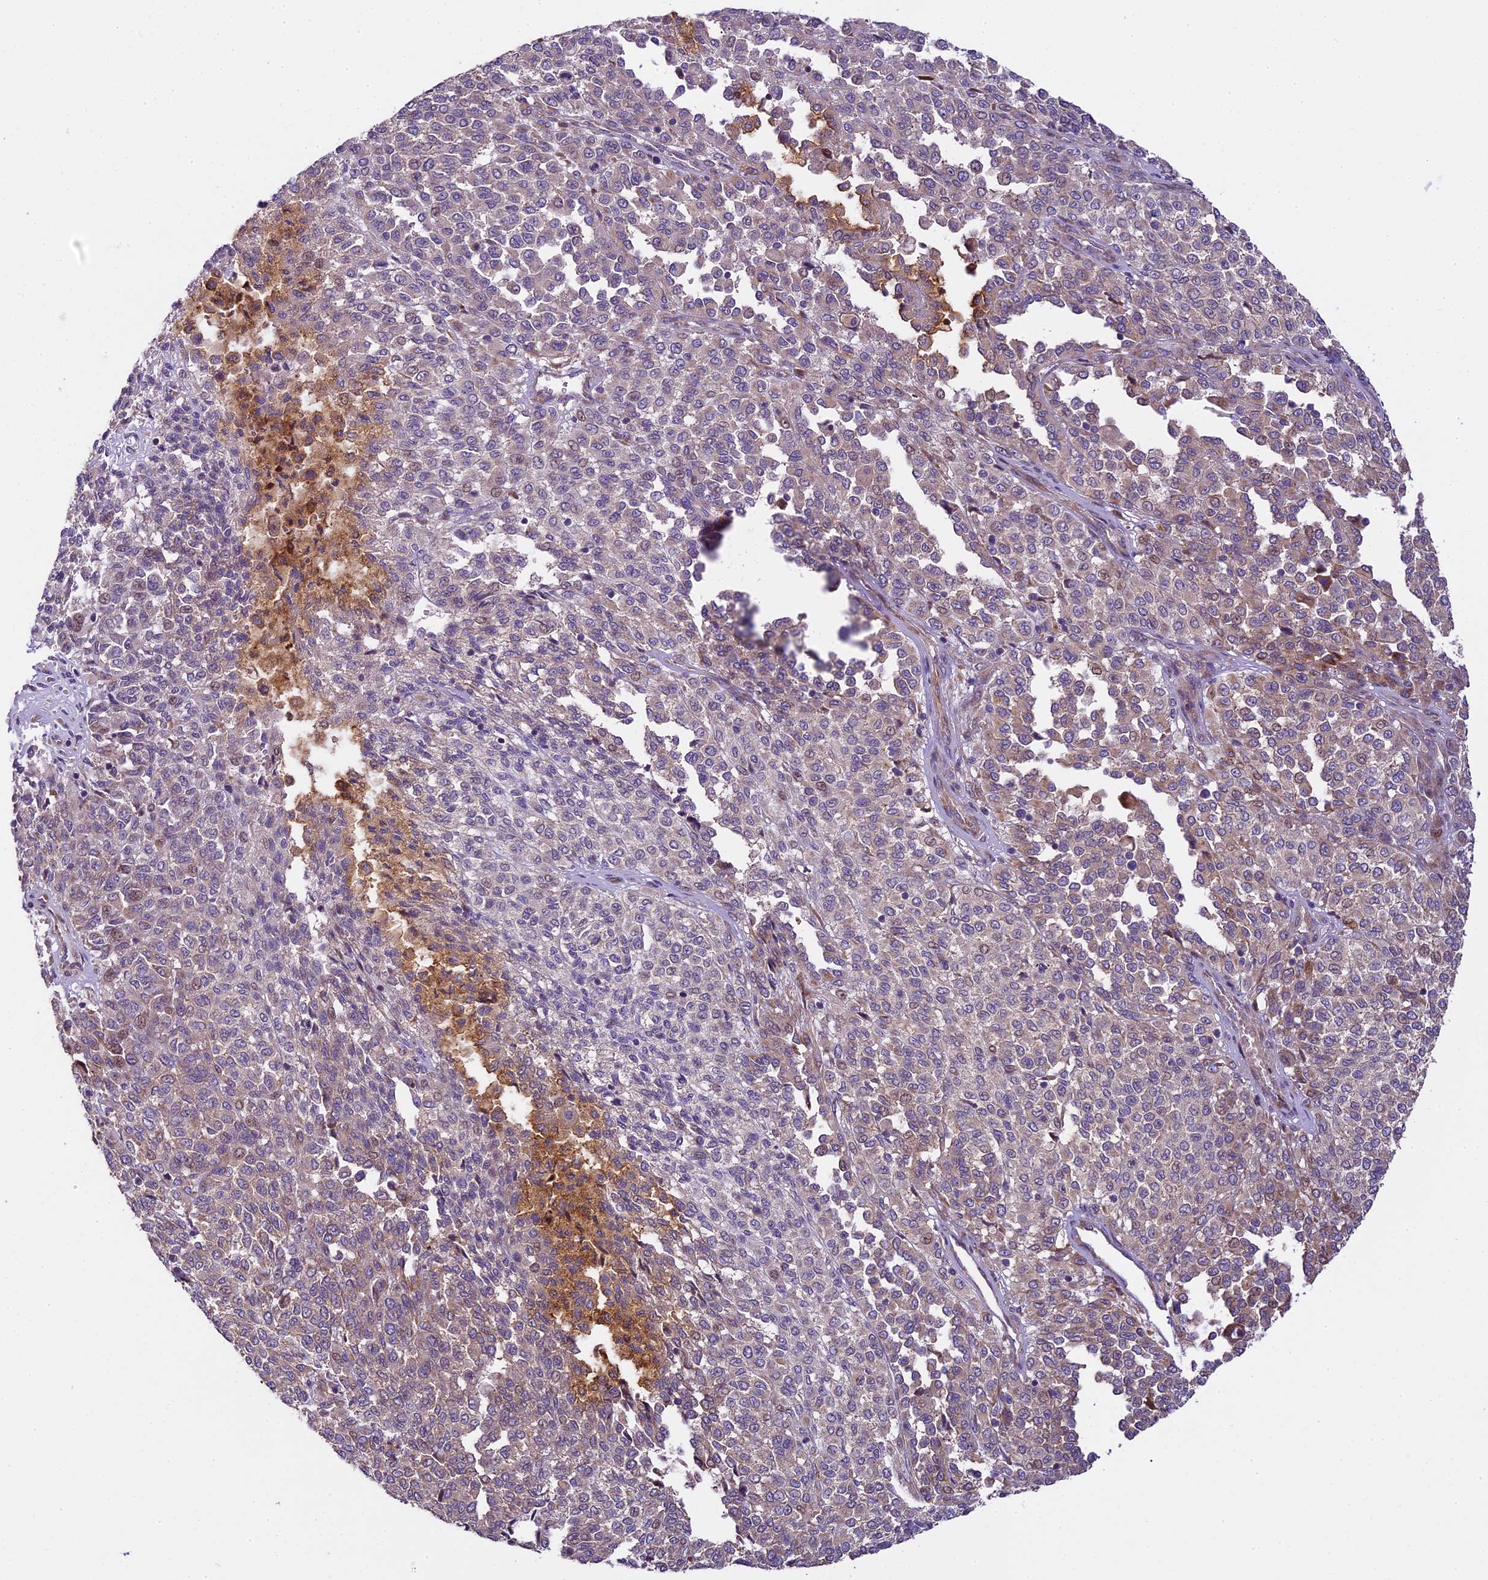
{"staining": {"intensity": "weak", "quantity": "25%-75%", "location": "cytoplasmic/membranous"}, "tissue": "melanoma", "cell_type": "Tumor cells", "image_type": "cancer", "snomed": [{"axis": "morphology", "description": "Malignant melanoma, Metastatic site"}, {"axis": "topography", "description": "Pancreas"}], "caption": "High-power microscopy captured an immunohistochemistry micrograph of malignant melanoma (metastatic site), revealing weak cytoplasmic/membranous expression in about 25%-75% of tumor cells.", "gene": "SPIRE1", "patient": {"sex": "female", "age": 30}}